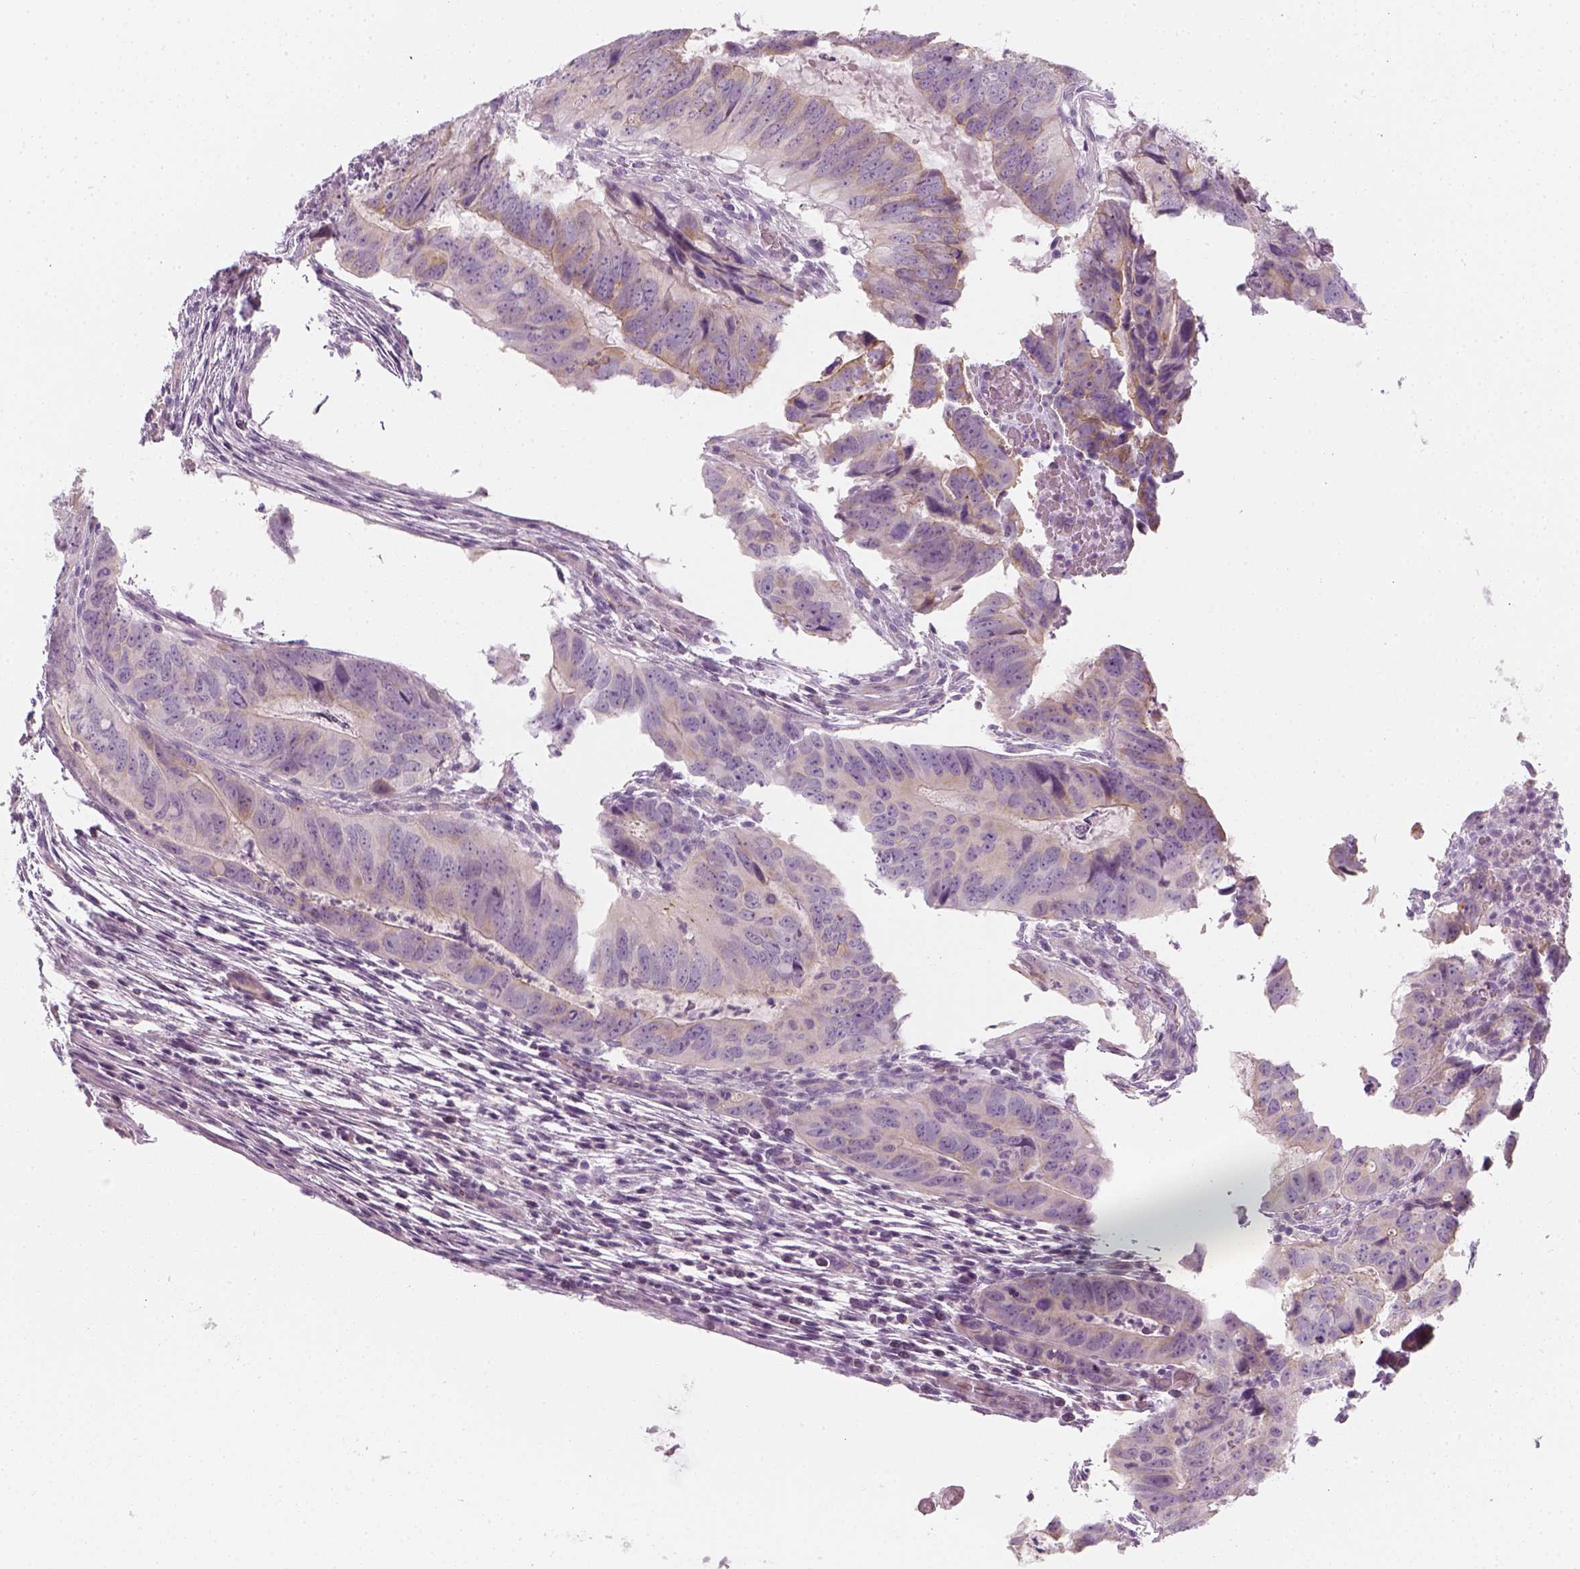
{"staining": {"intensity": "negative", "quantity": "none", "location": "none"}, "tissue": "colorectal cancer", "cell_type": "Tumor cells", "image_type": "cancer", "snomed": [{"axis": "morphology", "description": "Adenocarcinoma, NOS"}, {"axis": "topography", "description": "Colon"}], "caption": "Colorectal cancer was stained to show a protein in brown. There is no significant positivity in tumor cells.", "gene": "PRAME", "patient": {"sex": "male", "age": 79}}